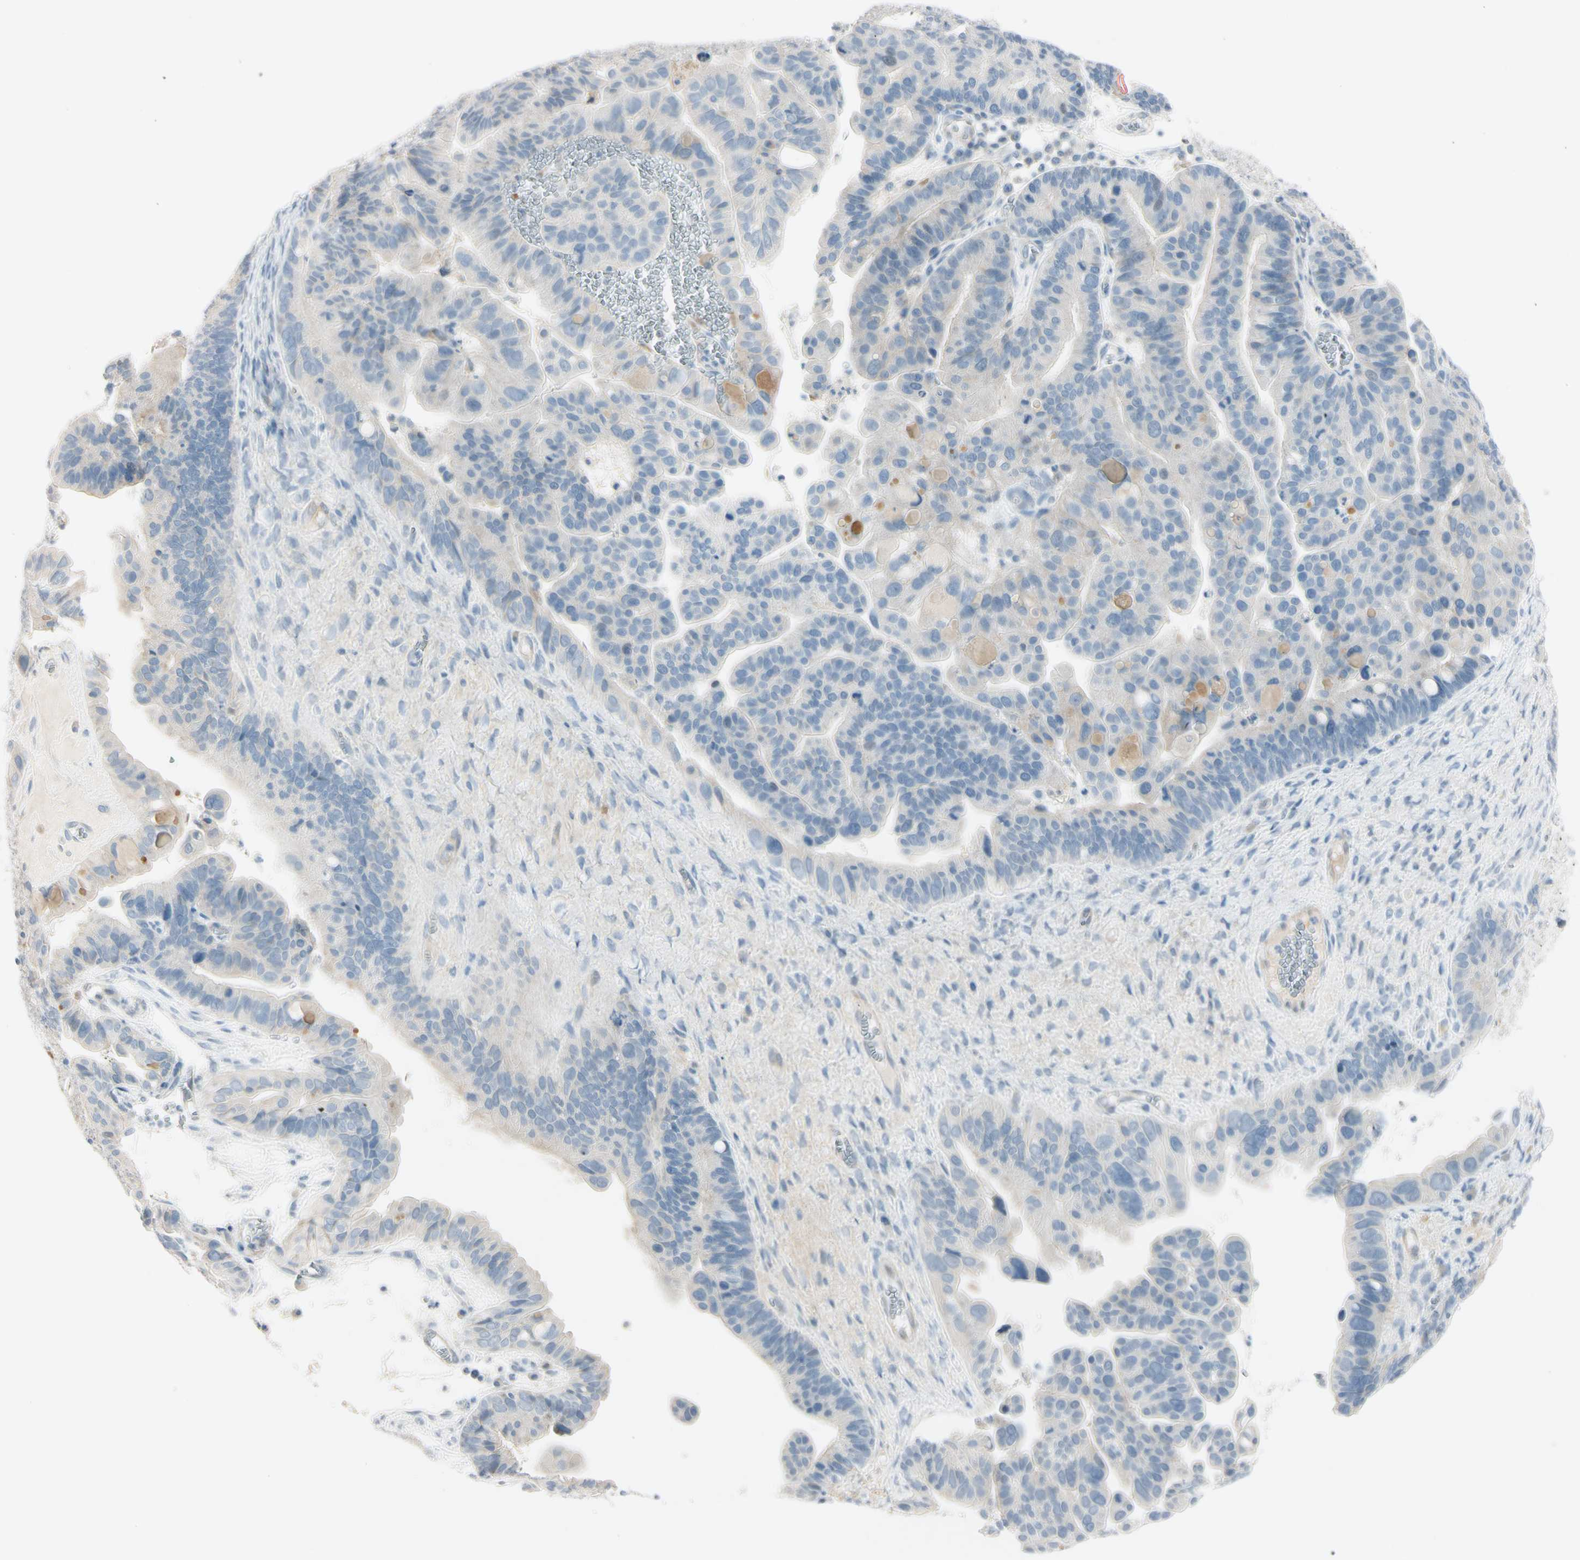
{"staining": {"intensity": "weak", "quantity": "<25%", "location": "cytoplasmic/membranous"}, "tissue": "ovarian cancer", "cell_type": "Tumor cells", "image_type": "cancer", "snomed": [{"axis": "morphology", "description": "Cystadenocarcinoma, serous, NOS"}, {"axis": "topography", "description": "Ovary"}], "caption": "Immunohistochemical staining of ovarian serous cystadenocarcinoma exhibits no significant staining in tumor cells.", "gene": "ASB9", "patient": {"sex": "female", "age": 56}}